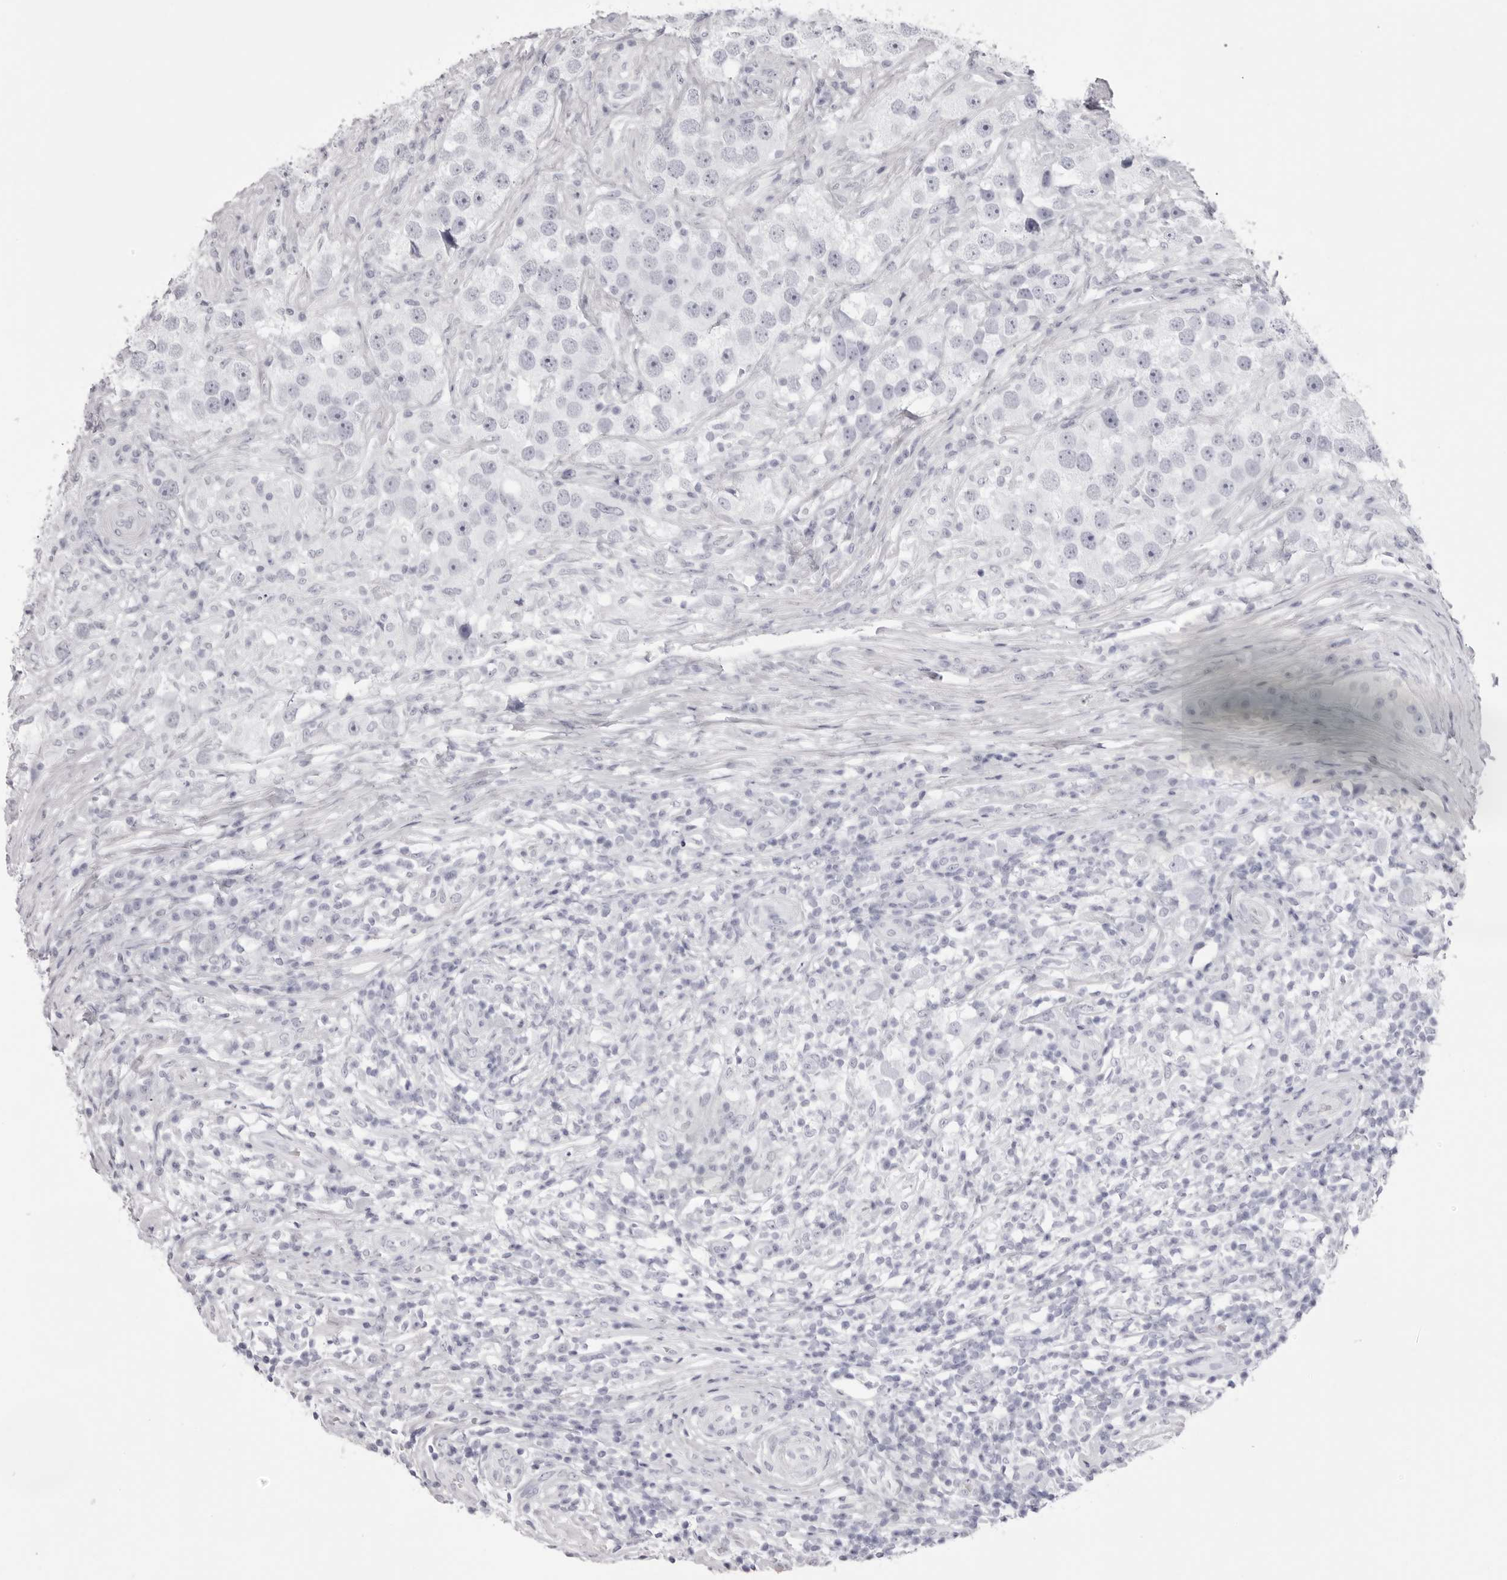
{"staining": {"intensity": "negative", "quantity": "none", "location": "none"}, "tissue": "testis cancer", "cell_type": "Tumor cells", "image_type": "cancer", "snomed": [{"axis": "morphology", "description": "Seminoma, NOS"}, {"axis": "topography", "description": "Testis"}], "caption": "Immunohistochemical staining of seminoma (testis) shows no significant expression in tumor cells.", "gene": "SPTA1", "patient": {"sex": "male", "age": 49}}